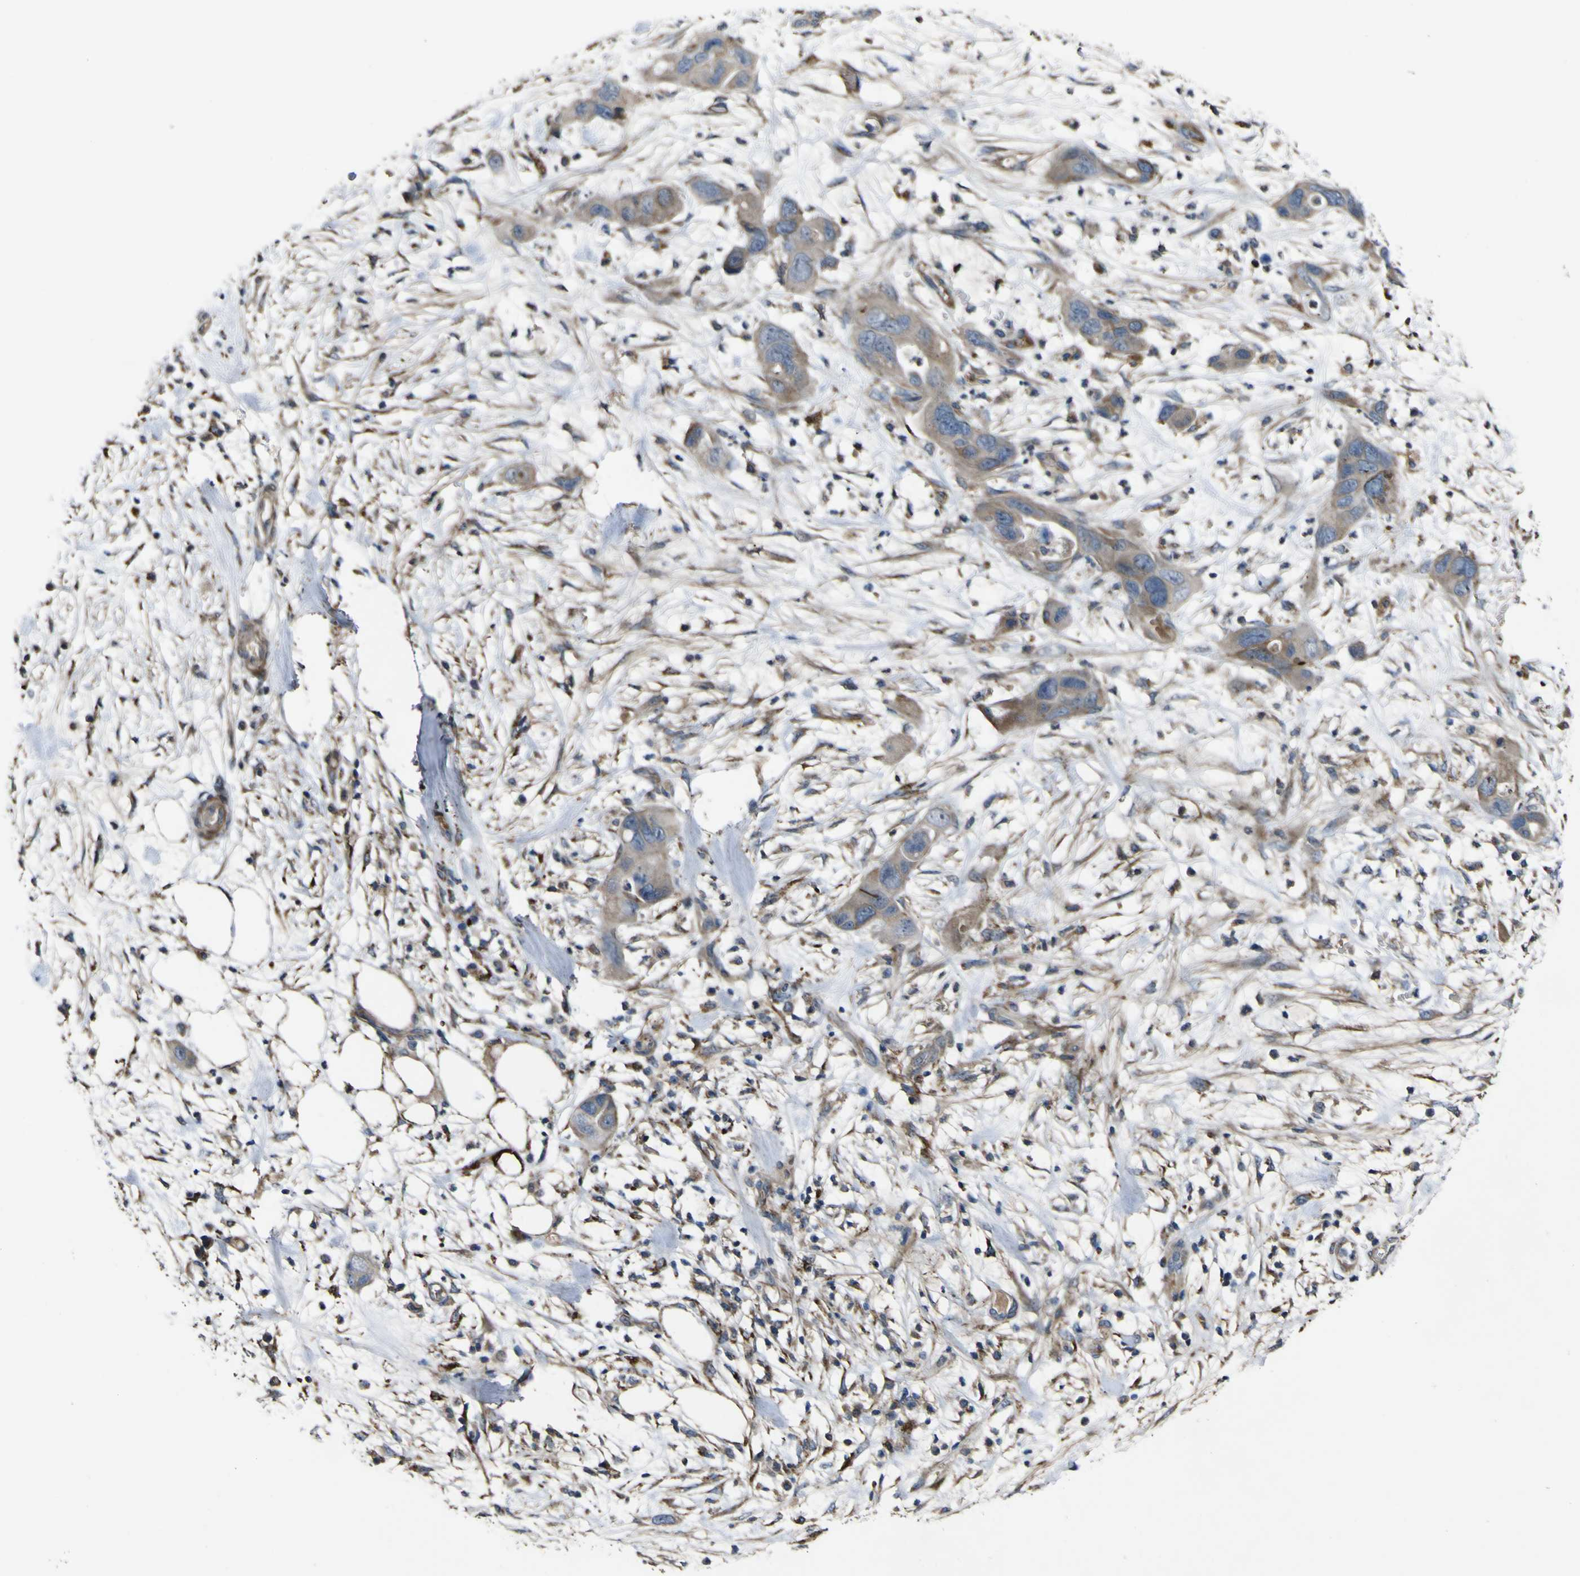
{"staining": {"intensity": "weak", "quantity": ">75%", "location": "cytoplasmic/membranous"}, "tissue": "pancreatic cancer", "cell_type": "Tumor cells", "image_type": "cancer", "snomed": [{"axis": "morphology", "description": "Adenocarcinoma, NOS"}, {"axis": "topography", "description": "Pancreas"}], "caption": "Pancreatic cancer stained with a brown dye displays weak cytoplasmic/membranous positive positivity in about >75% of tumor cells.", "gene": "GPLD1", "patient": {"sex": "female", "age": 71}}